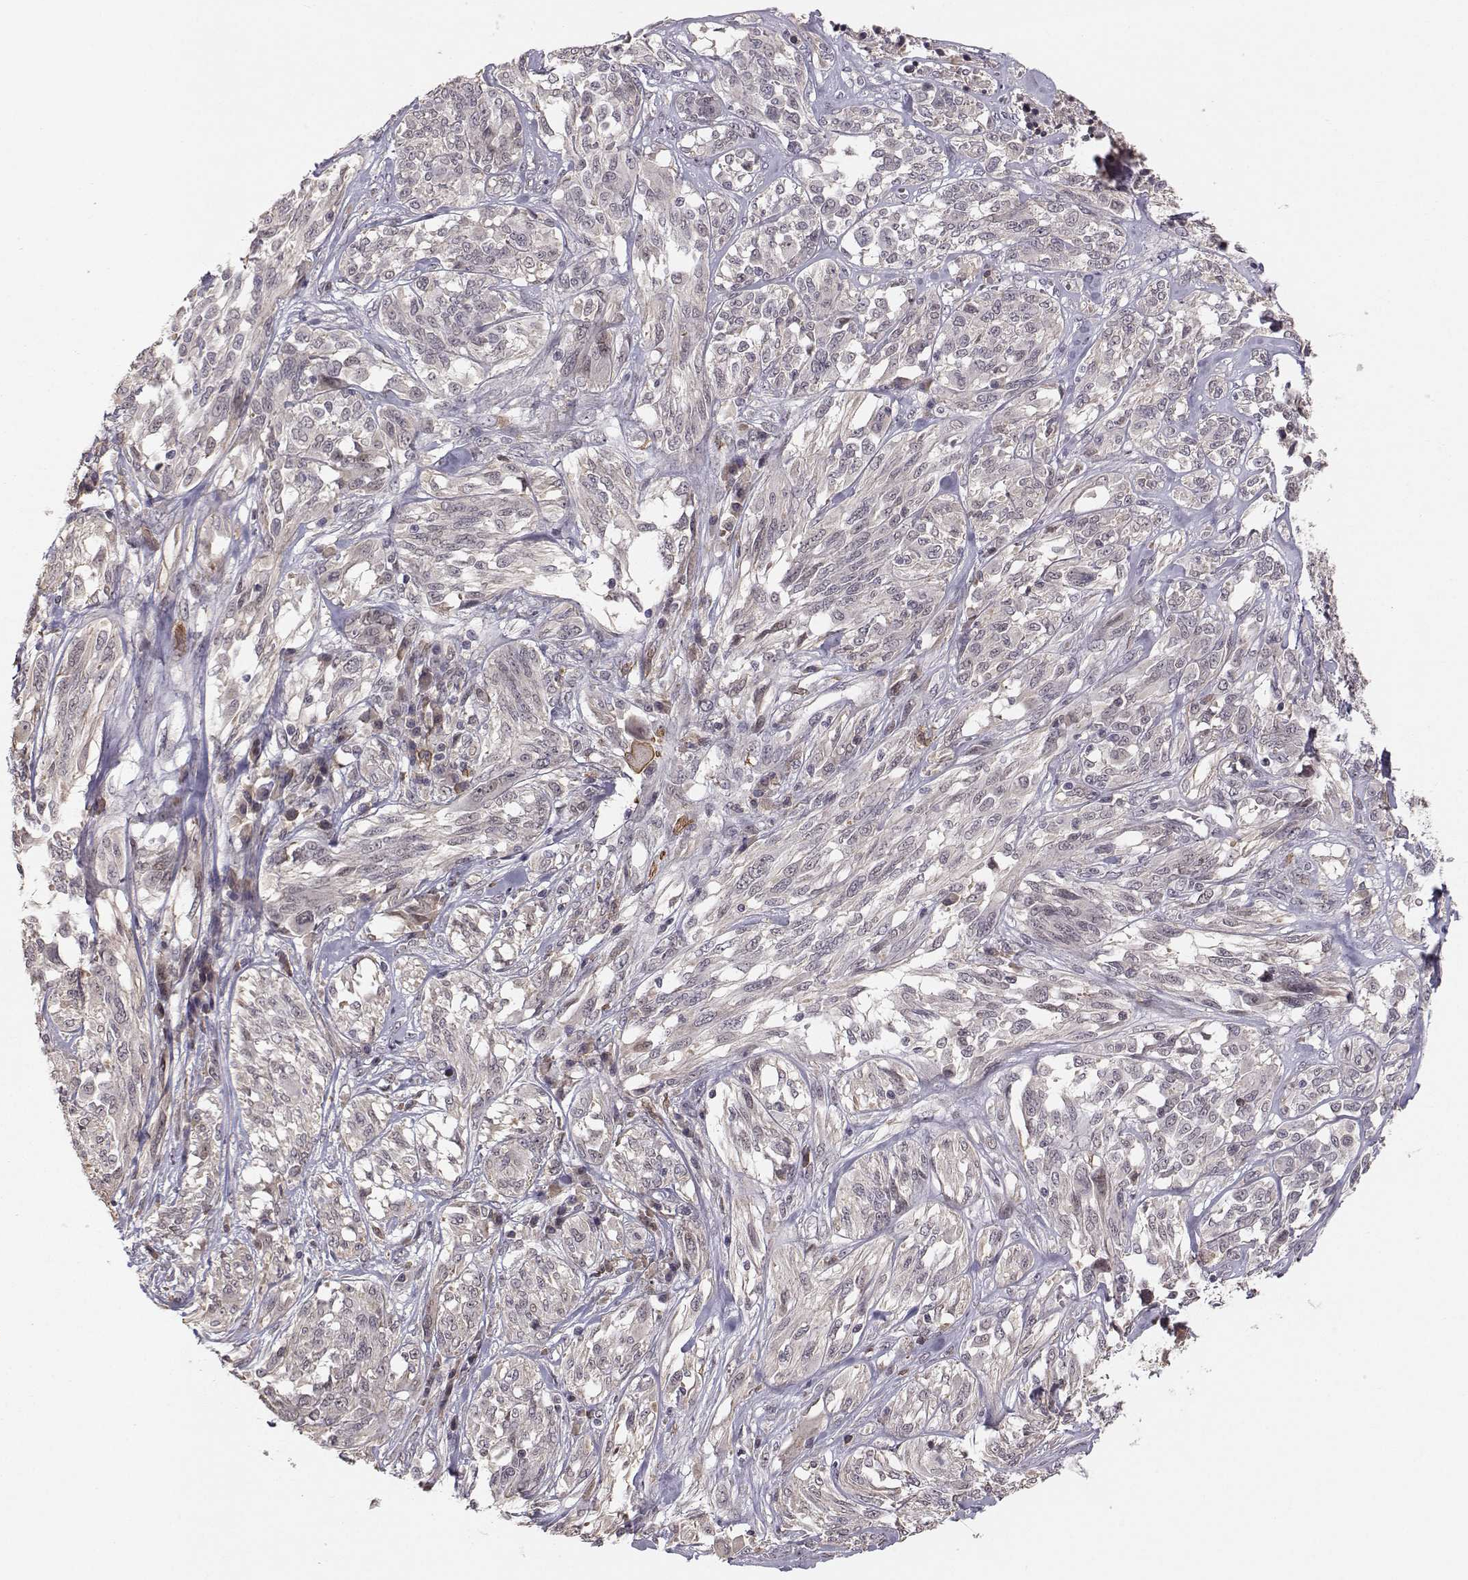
{"staining": {"intensity": "weak", "quantity": "<25%", "location": "cytoplasmic/membranous"}, "tissue": "melanoma", "cell_type": "Tumor cells", "image_type": "cancer", "snomed": [{"axis": "morphology", "description": "Malignant melanoma, NOS"}, {"axis": "topography", "description": "Skin"}], "caption": "Tumor cells show no significant protein expression in malignant melanoma. (Stains: DAB (3,3'-diaminobenzidine) immunohistochemistry with hematoxylin counter stain, Microscopy: brightfield microscopy at high magnification).", "gene": "PLEKHG3", "patient": {"sex": "female", "age": 91}}